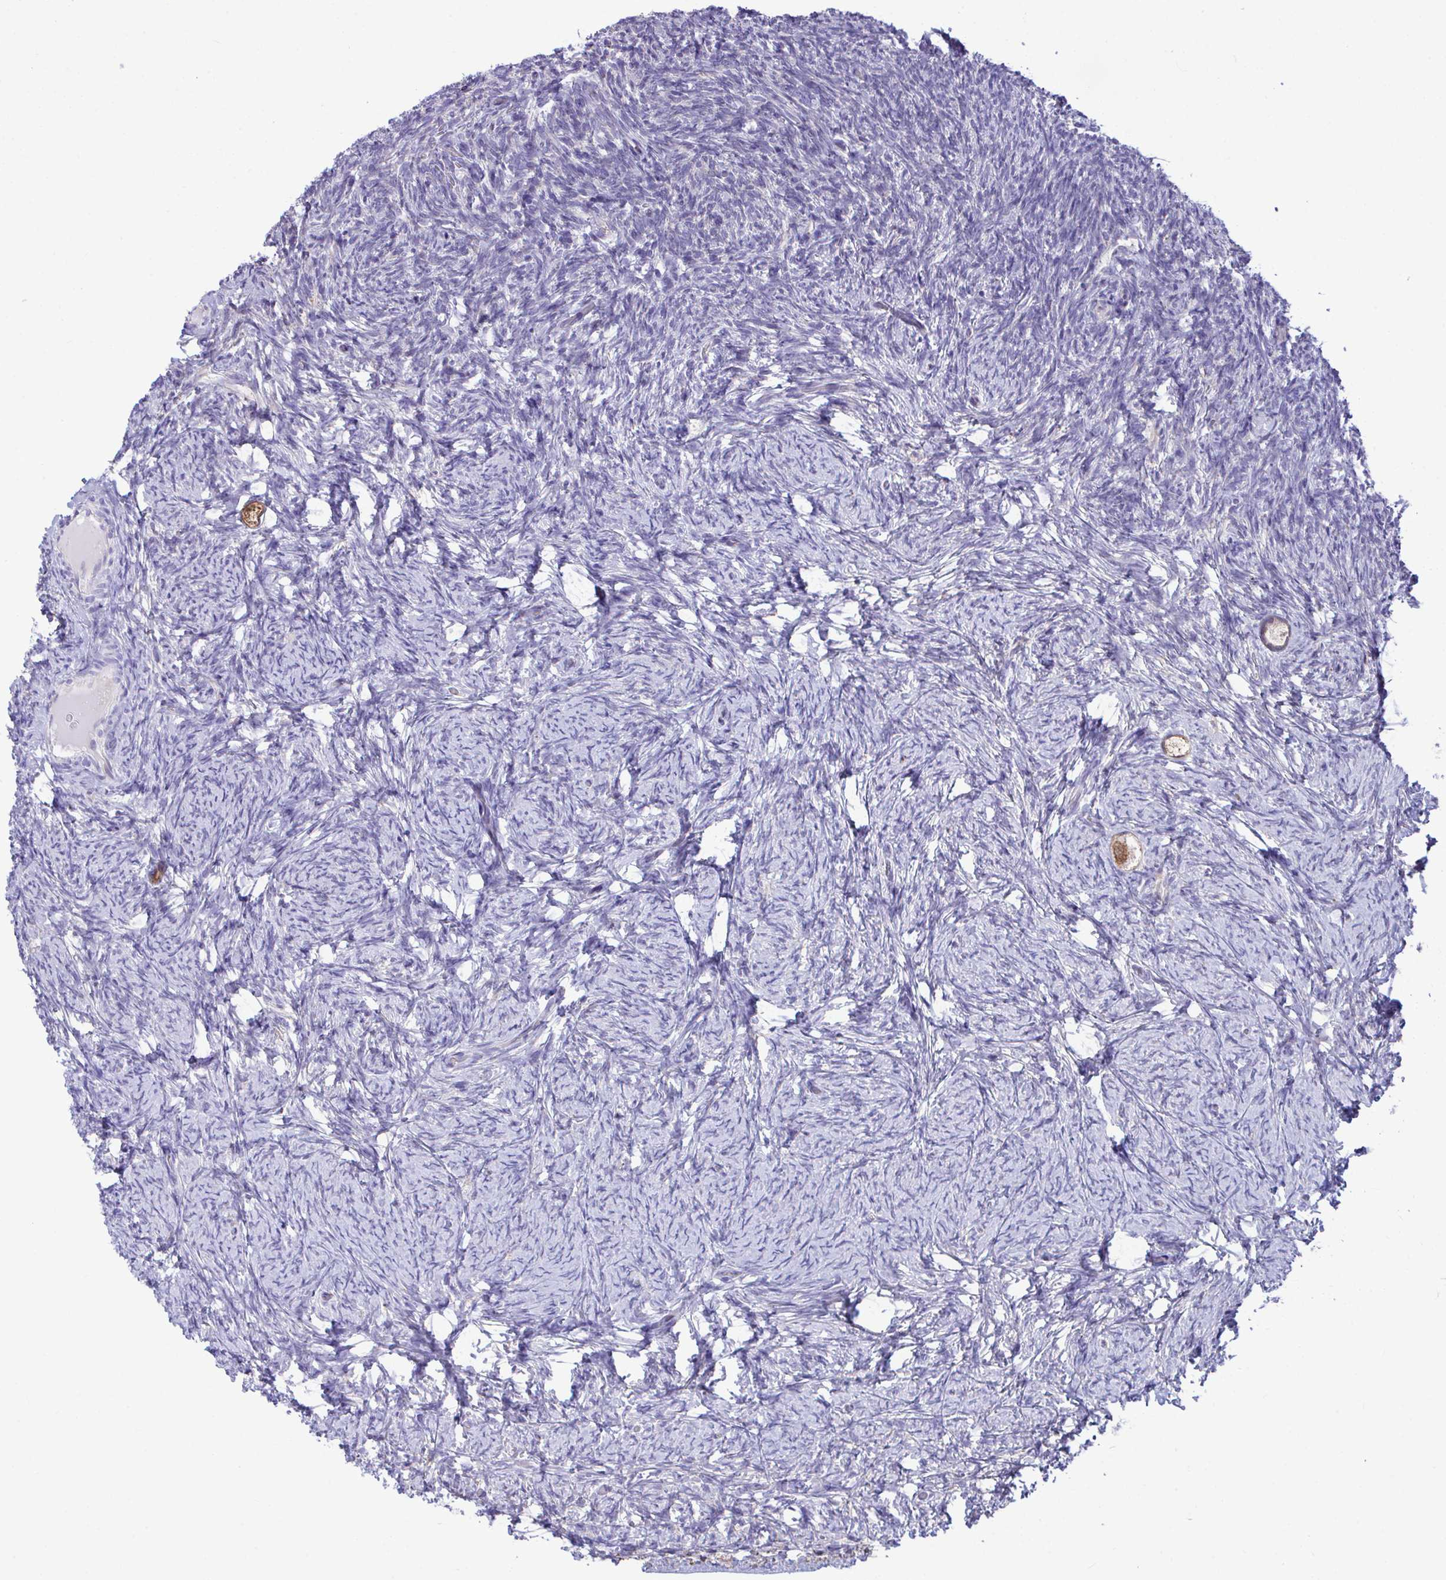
{"staining": {"intensity": "moderate", "quantity": "25%-75%", "location": "cytoplasmic/membranous"}, "tissue": "ovary", "cell_type": "Follicle cells", "image_type": "normal", "snomed": [{"axis": "morphology", "description": "Normal tissue, NOS"}, {"axis": "topography", "description": "Ovary"}], "caption": "This is an image of IHC staining of benign ovary, which shows moderate staining in the cytoplasmic/membranous of follicle cells.", "gene": "PIGK", "patient": {"sex": "female", "age": 34}}